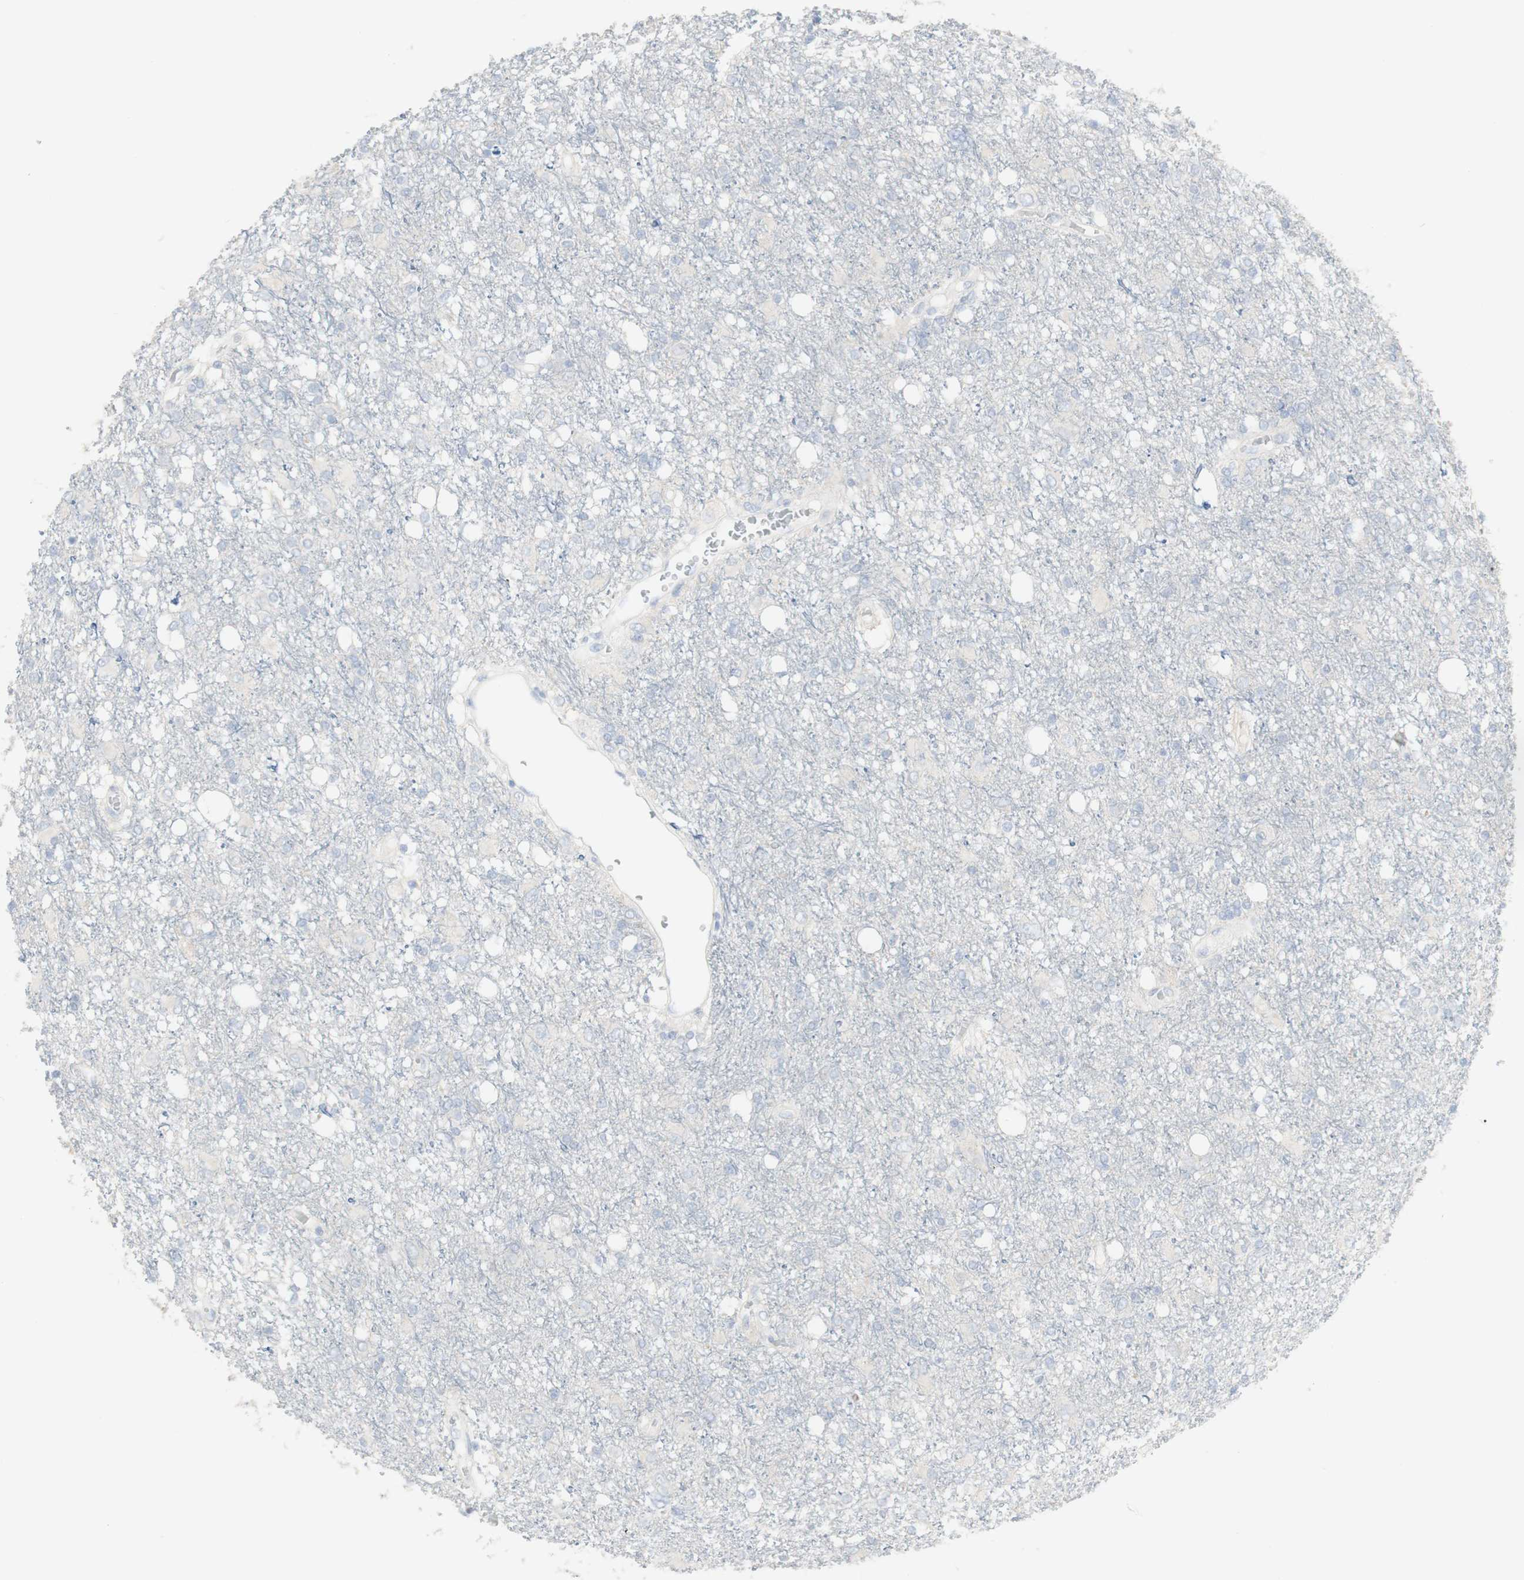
{"staining": {"intensity": "negative", "quantity": "none", "location": "none"}, "tissue": "glioma", "cell_type": "Tumor cells", "image_type": "cancer", "snomed": [{"axis": "morphology", "description": "Glioma, malignant, High grade"}, {"axis": "topography", "description": "Brain"}], "caption": "DAB (3,3'-diaminobenzidine) immunohistochemical staining of human malignant glioma (high-grade) reveals no significant staining in tumor cells.", "gene": "CD207", "patient": {"sex": "female", "age": 59}}